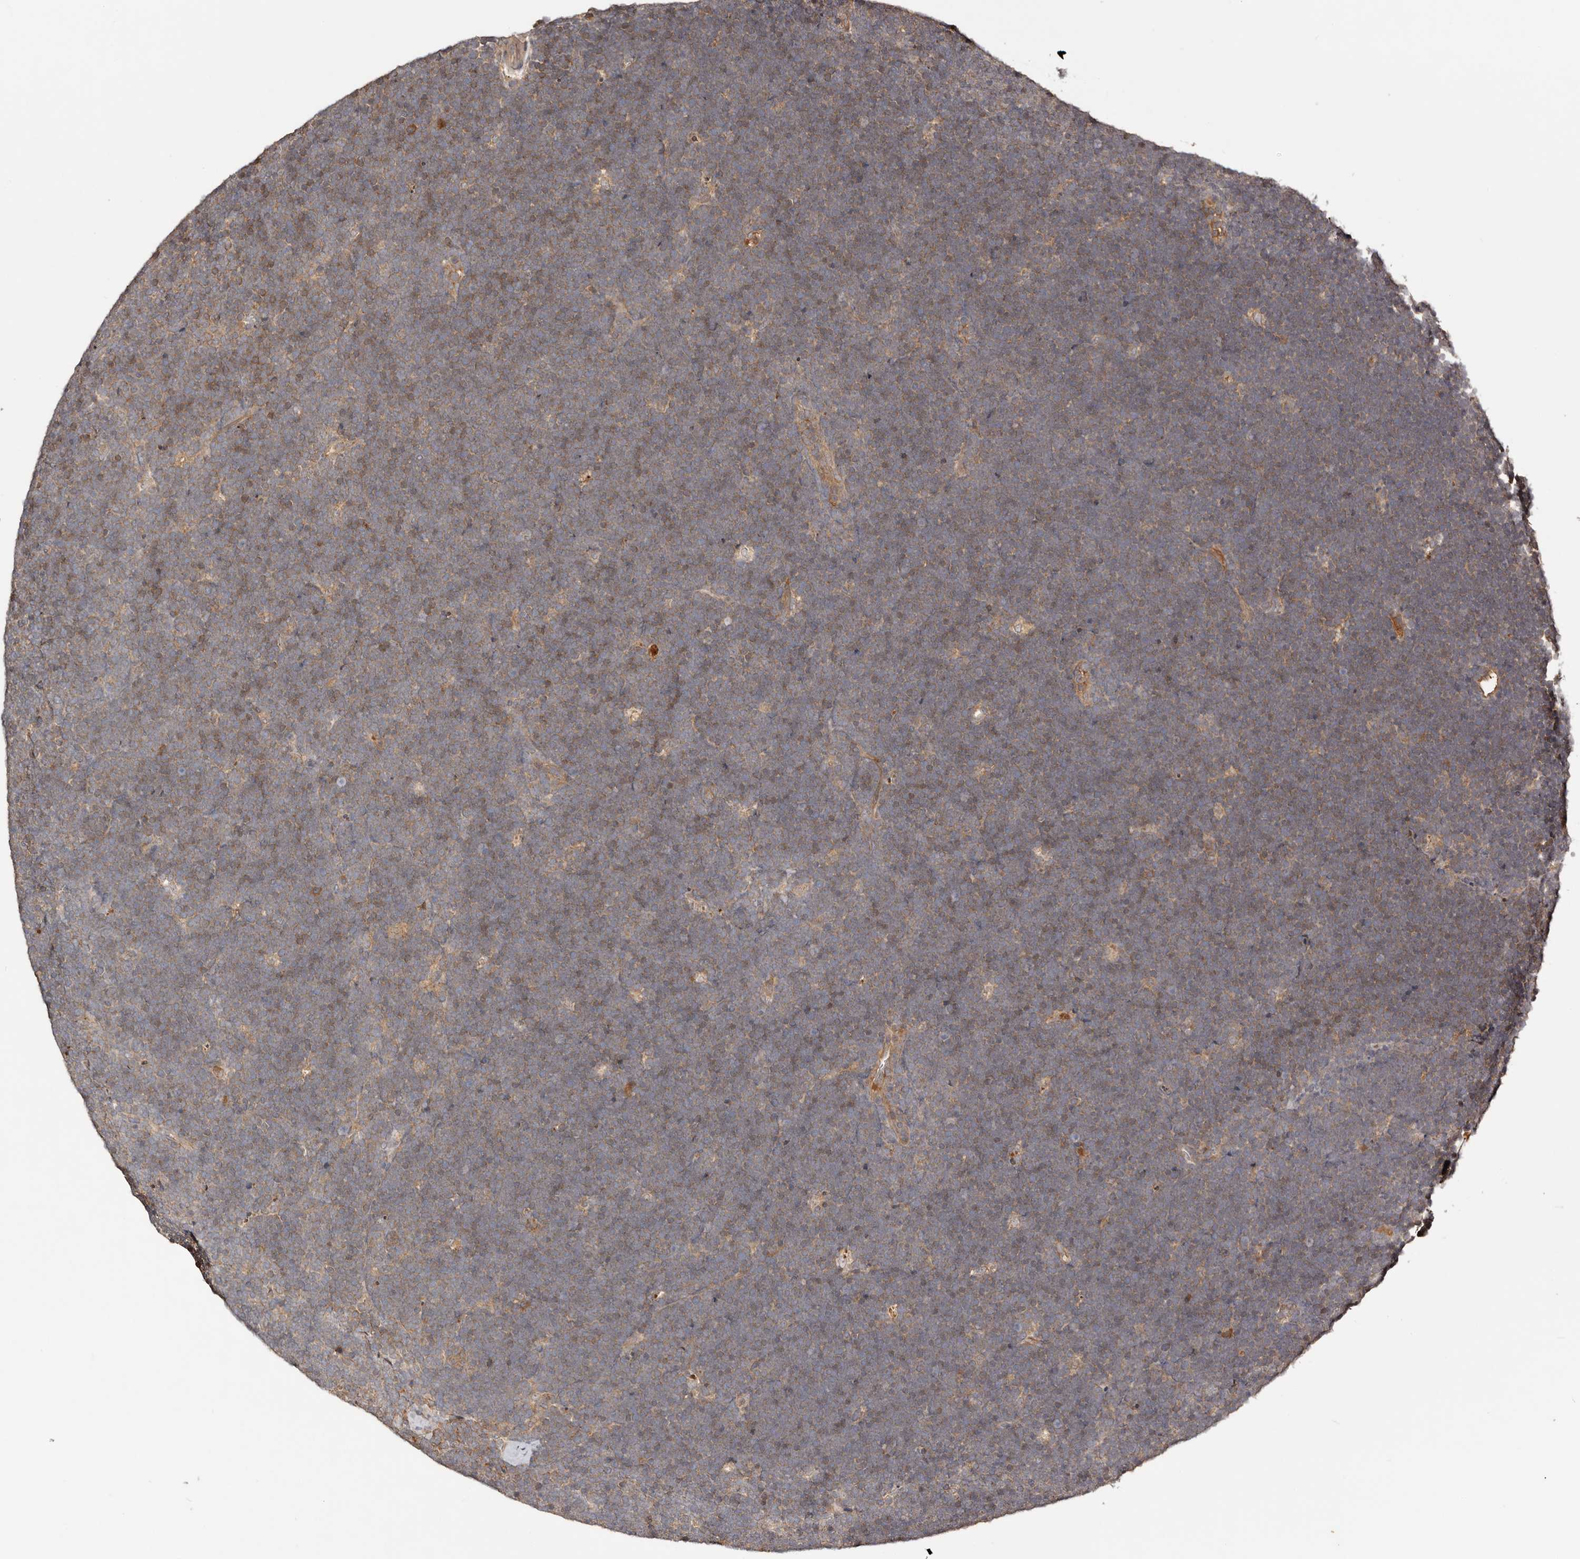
{"staining": {"intensity": "weak", "quantity": "25%-75%", "location": "cytoplasmic/membranous"}, "tissue": "lymphoma", "cell_type": "Tumor cells", "image_type": "cancer", "snomed": [{"axis": "morphology", "description": "Malignant lymphoma, non-Hodgkin's type, High grade"}, {"axis": "topography", "description": "Lymph node"}], "caption": "The immunohistochemical stain highlights weak cytoplasmic/membranous expression in tumor cells of lymphoma tissue.", "gene": "PKIB", "patient": {"sex": "male", "age": 13}}